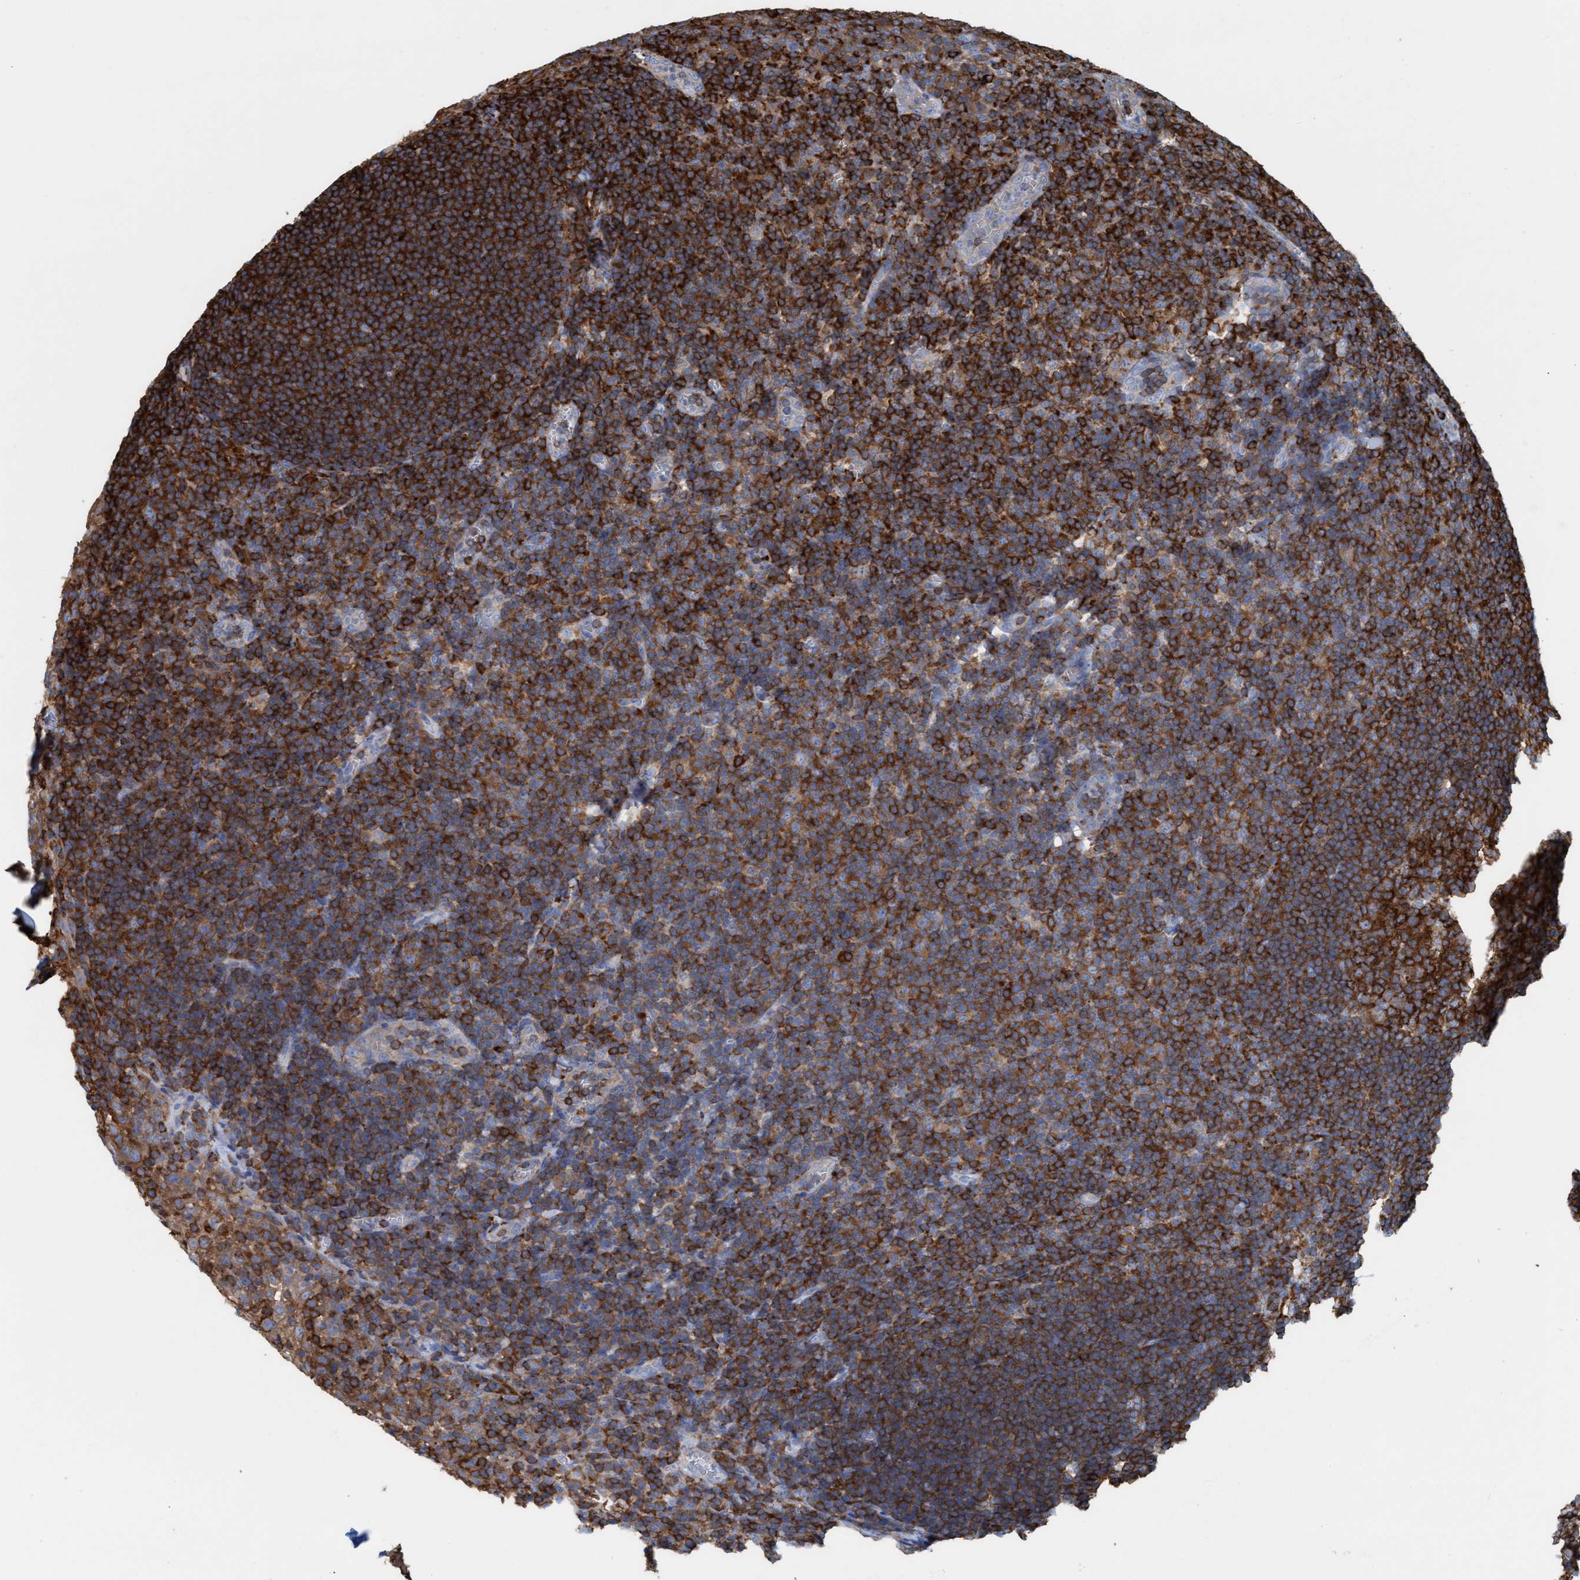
{"staining": {"intensity": "strong", "quantity": ">75%", "location": "cytoplasmic/membranous"}, "tissue": "tonsil", "cell_type": "Germinal center cells", "image_type": "normal", "snomed": [{"axis": "morphology", "description": "Normal tissue, NOS"}, {"axis": "topography", "description": "Tonsil"}], "caption": "Tonsil stained with immunohistochemistry exhibits strong cytoplasmic/membranous expression in about >75% of germinal center cells.", "gene": "EZR", "patient": {"sex": "male", "age": 37}}